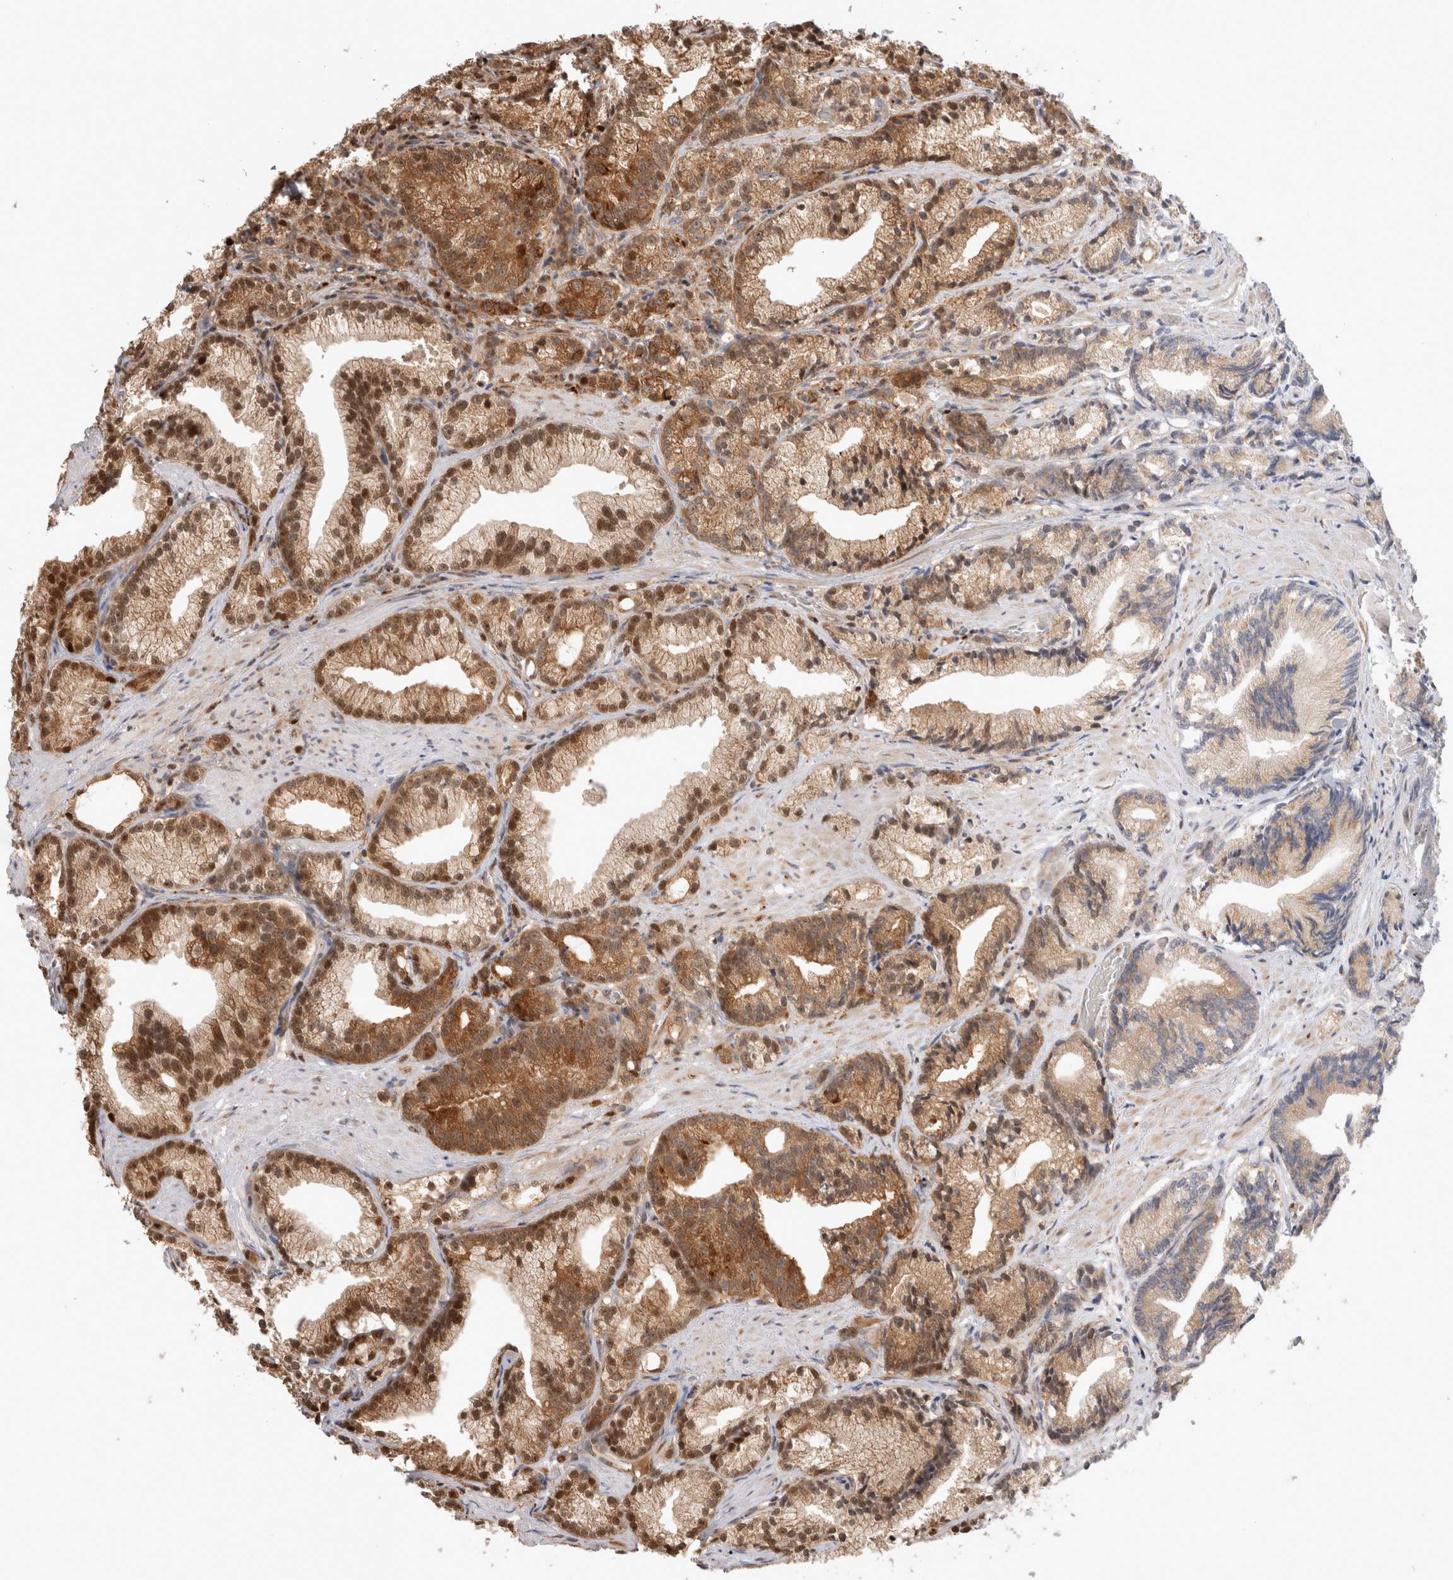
{"staining": {"intensity": "moderate", "quantity": "25%-75%", "location": "cytoplasmic/membranous,nuclear"}, "tissue": "prostate cancer", "cell_type": "Tumor cells", "image_type": "cancer", "snomed": [{"axis": "morphology", "description": "Adenocarcinoma, Low grade"}, {"axis": "topography", "description": "Prostate"}], "caption": "Immunohistochemistry (DAB) staining of adenocarcinoma (low-grade) (prostate) reveals moderate cytoplasmic/membranous and nuclear protein positivity in approximately 25%-75% of tumor cells. Using DAB (3,3'-diaminobenzidine) (brown) and hematoxylin (blue) stains, captured at high magnification using brightfield microscopy.", "gene": "OTUD6B", "patient": {"sex": "male", "age": 89}}